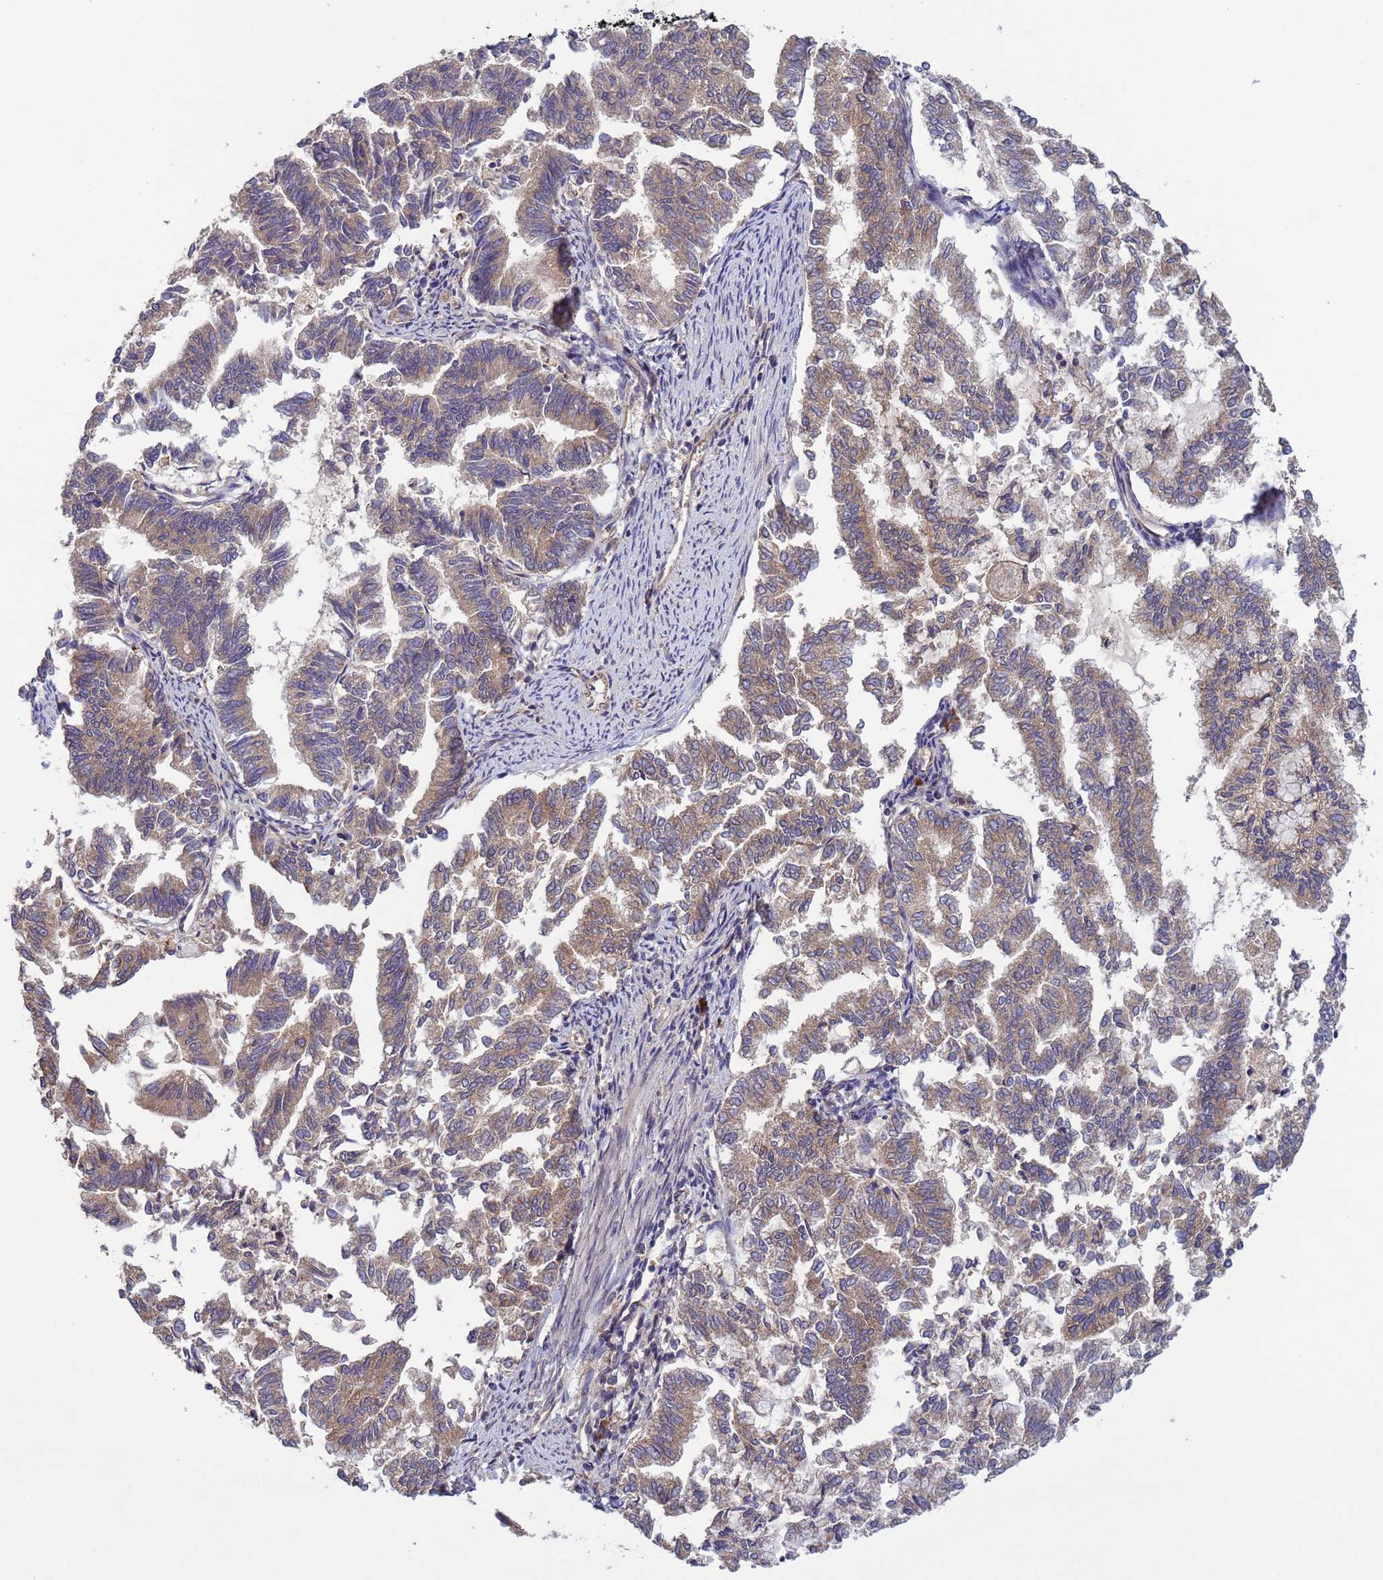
{"staining": {"intensity": "weak", "quantity": ">75%", "location": "cytoplasmic/membranous"}, "tissue": "endometrial cancer", "cell_type": "Tumor cells", "image_type": "cancer", "snomed": [{"axis": "morphology", "description": "Adenocarcinoma, NOS"}, {"axis": "topography", "description": "Endometrium"}], "caption": "Immunohistochemistry histopathology image of neoplastic tissue: human endometrial cancer stained using IHC reveals low levels of weak protein expression localized specifically in the cytoplasmic/membranous of tumor cells, appearing as a cytoplasmic/membranous brown color.", "gene": "RAB10", "patient": {"sex": "female", "age": 79}}